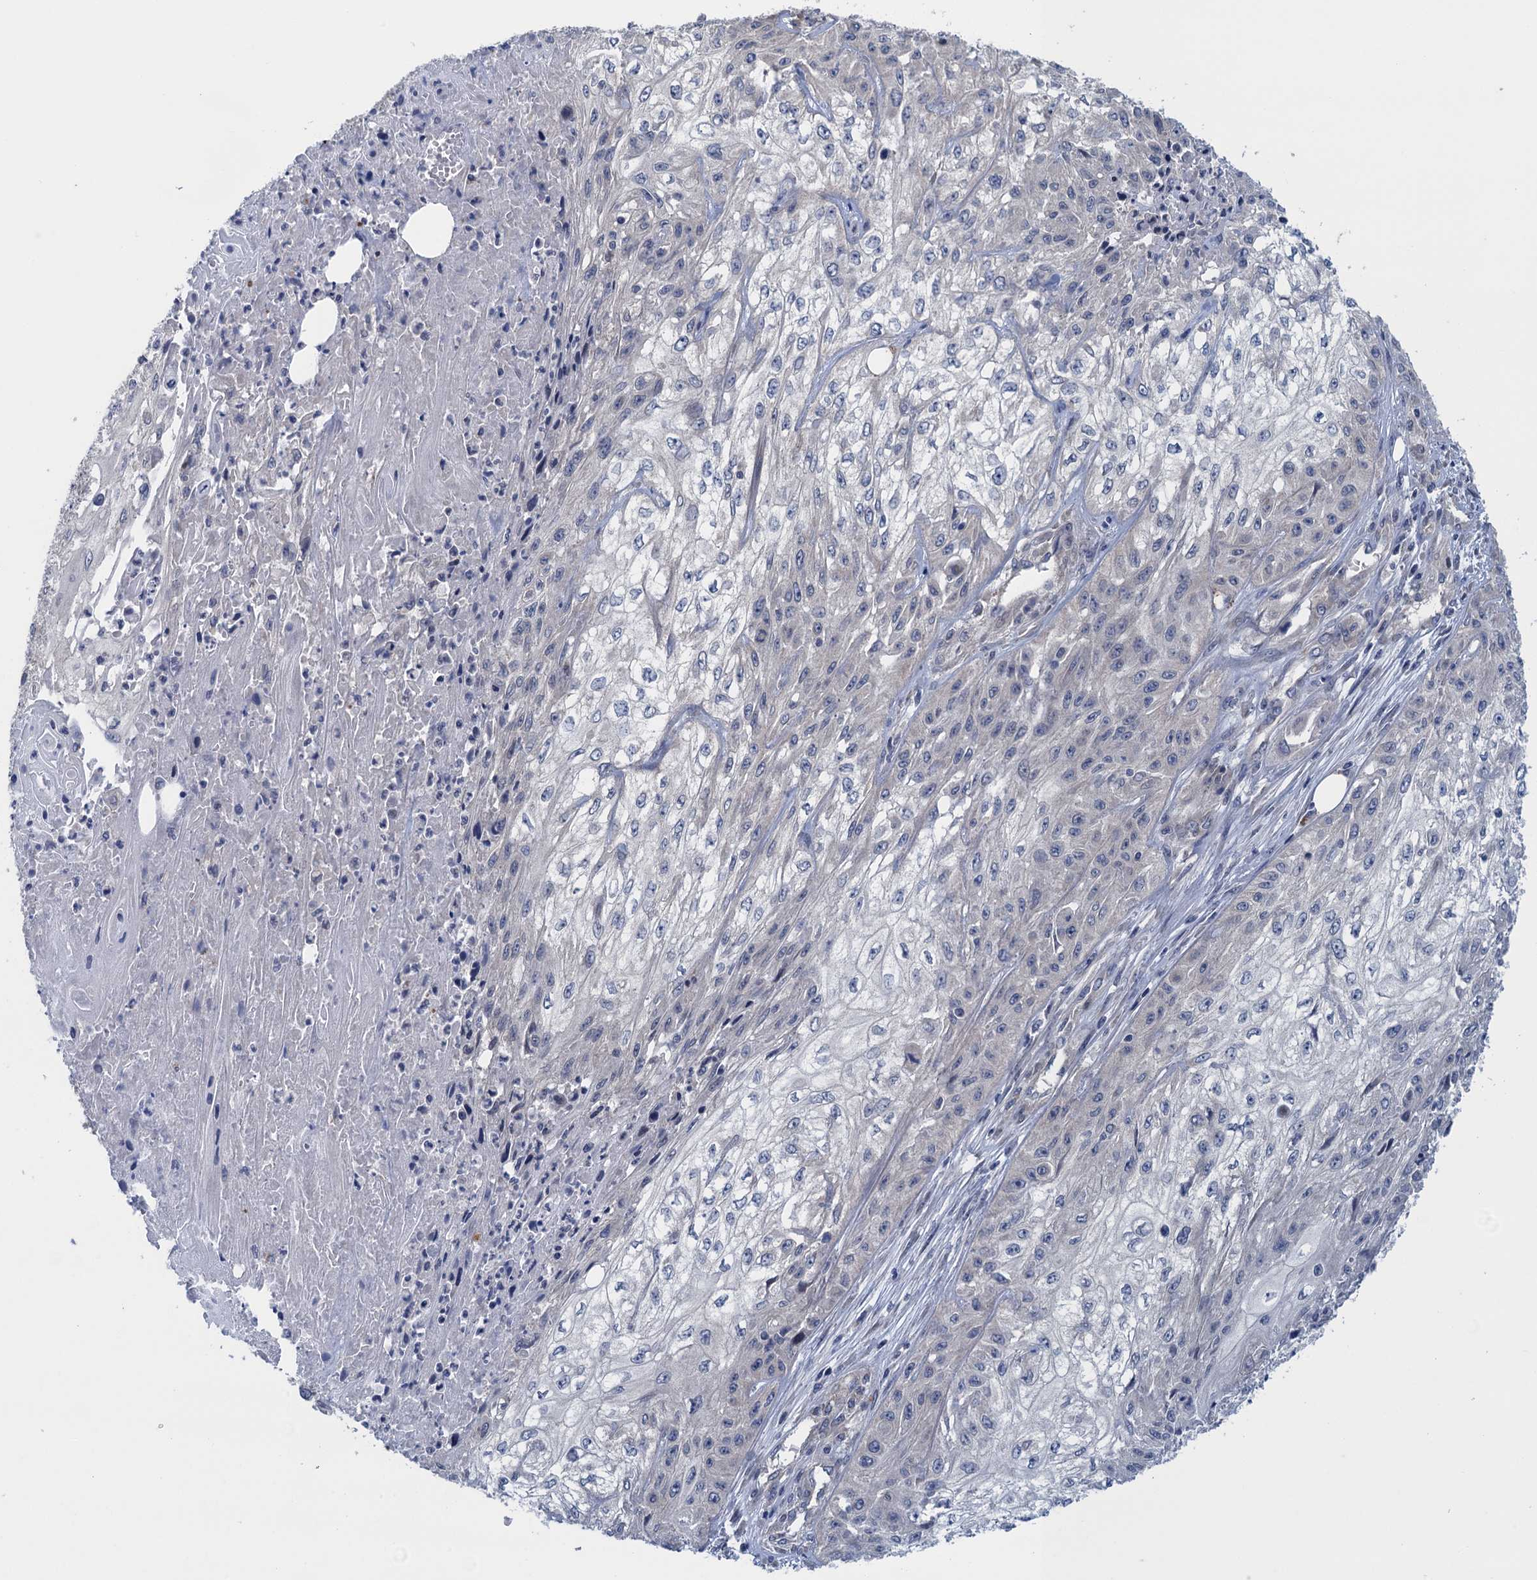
{"staining": {"intensity": "negative", "quantity": "none", "location": "none"}, "tissue": "skin cancer", "cell_type": "Tumor cells", "image_type": "cancer", "snomed": [{"axis": "morphology", "description": "Squamous cell carcinoma, NOS"}, {"axis": "morphology", "description": "Squamous cell carcinoma, metastatic, NOS"}, {"axis": "topography", "description": "Skin"}, {"axis": "topography", "description": "Lymph node"}], "caption": "Tumor cells show no significant staining in squamous cell carcinoma (skin).", "gene": "CTU2", "patient": {"sex": "male", "age": 75}}